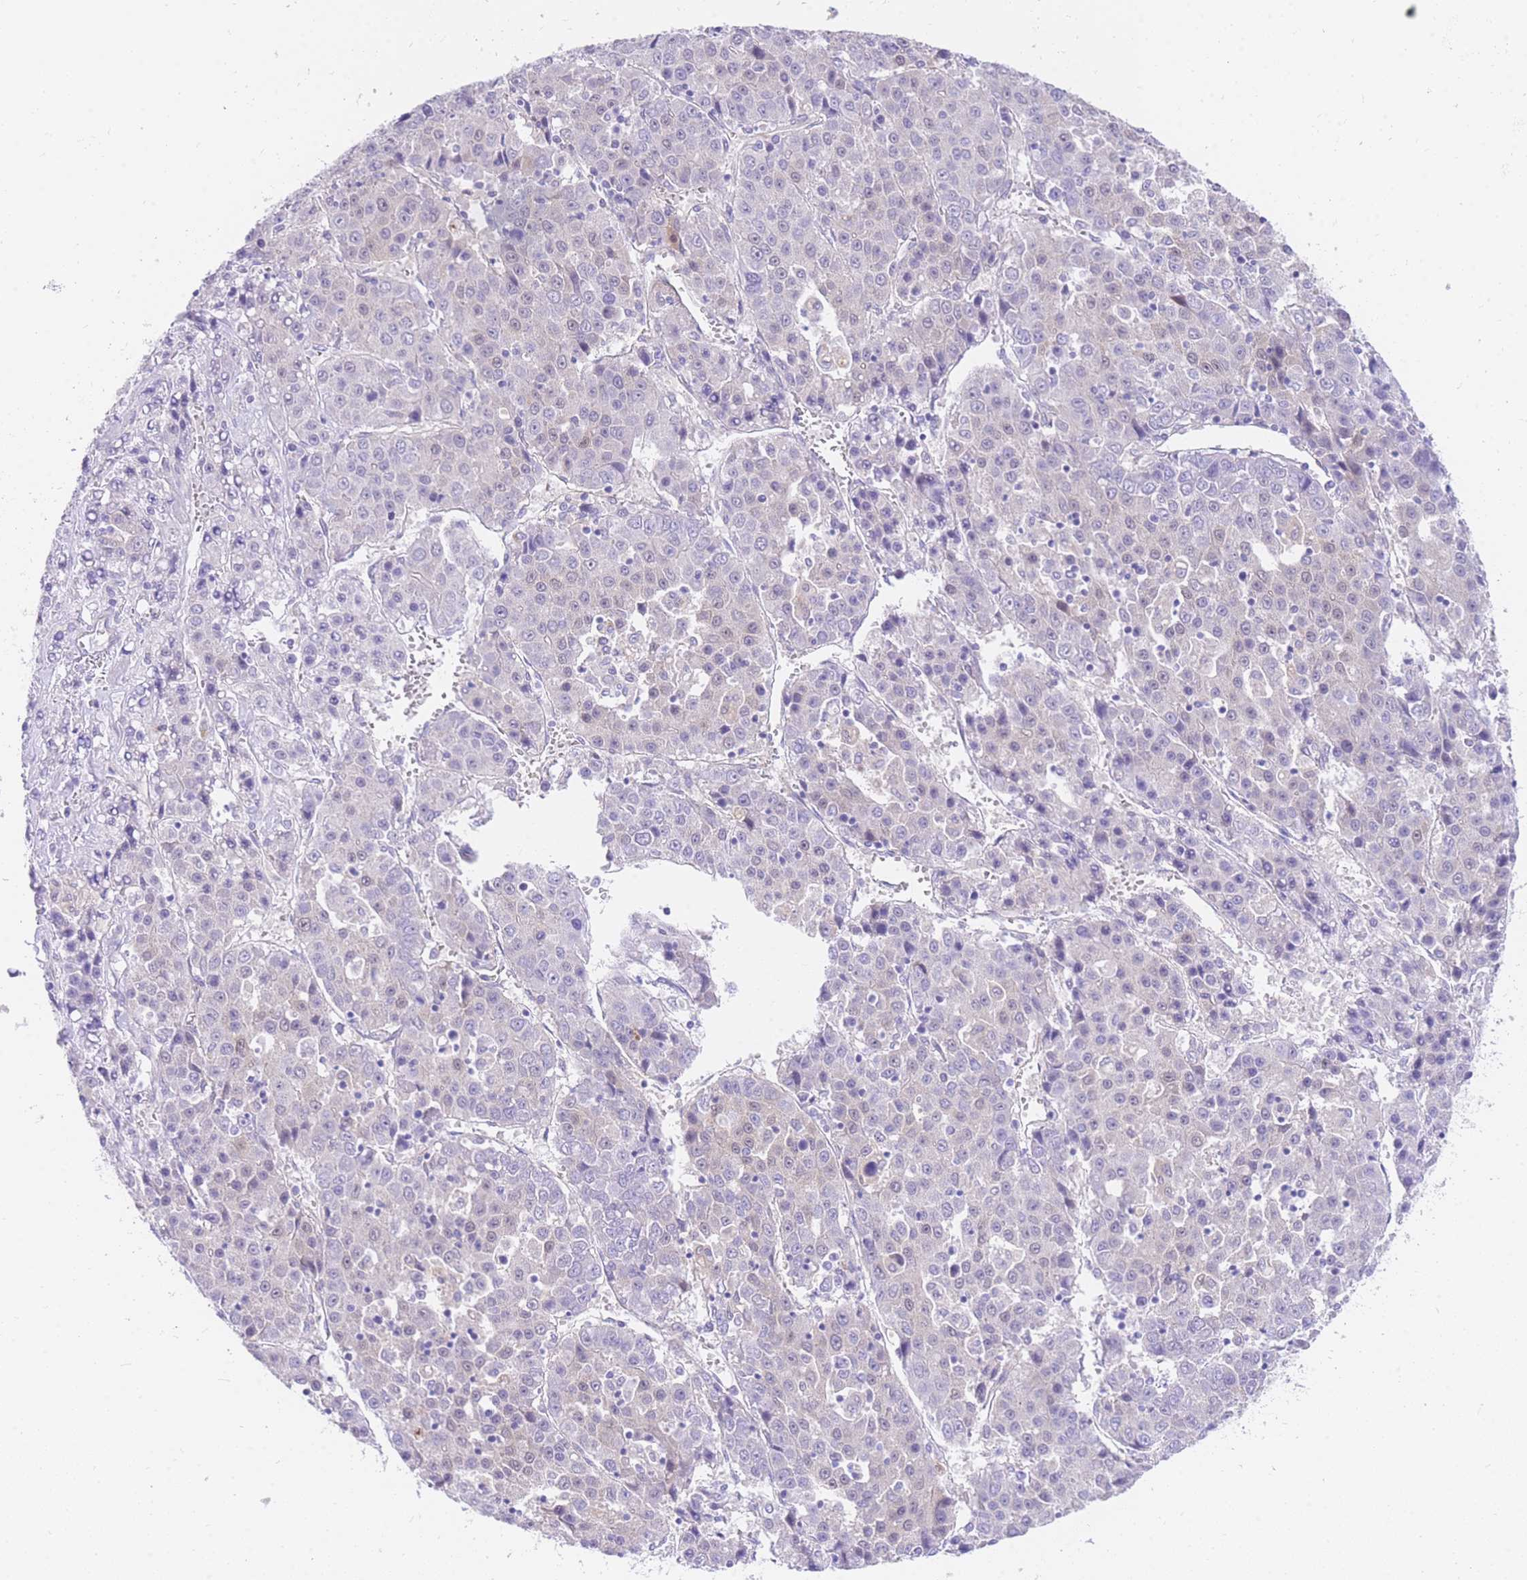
{"staining": {"intensity": "negative", "quantity": "none", "location": "none"}, "tissue": "liver cancer", "cell_type": "Tumor cells", "image_type": "cancer", "snomed": [{"axis": "morphology", "description": "Carcinoma, Hepatocellular, NOS"}, {"axis": "topography", "description": "Liver"}], "caption": "Protein analysis of liver cancer (hepatocellular carcinoma) exhibits no significant expression in tumor cells.", "gene": "SRSF12", "patient": {"sex": "female", "age": 53}}